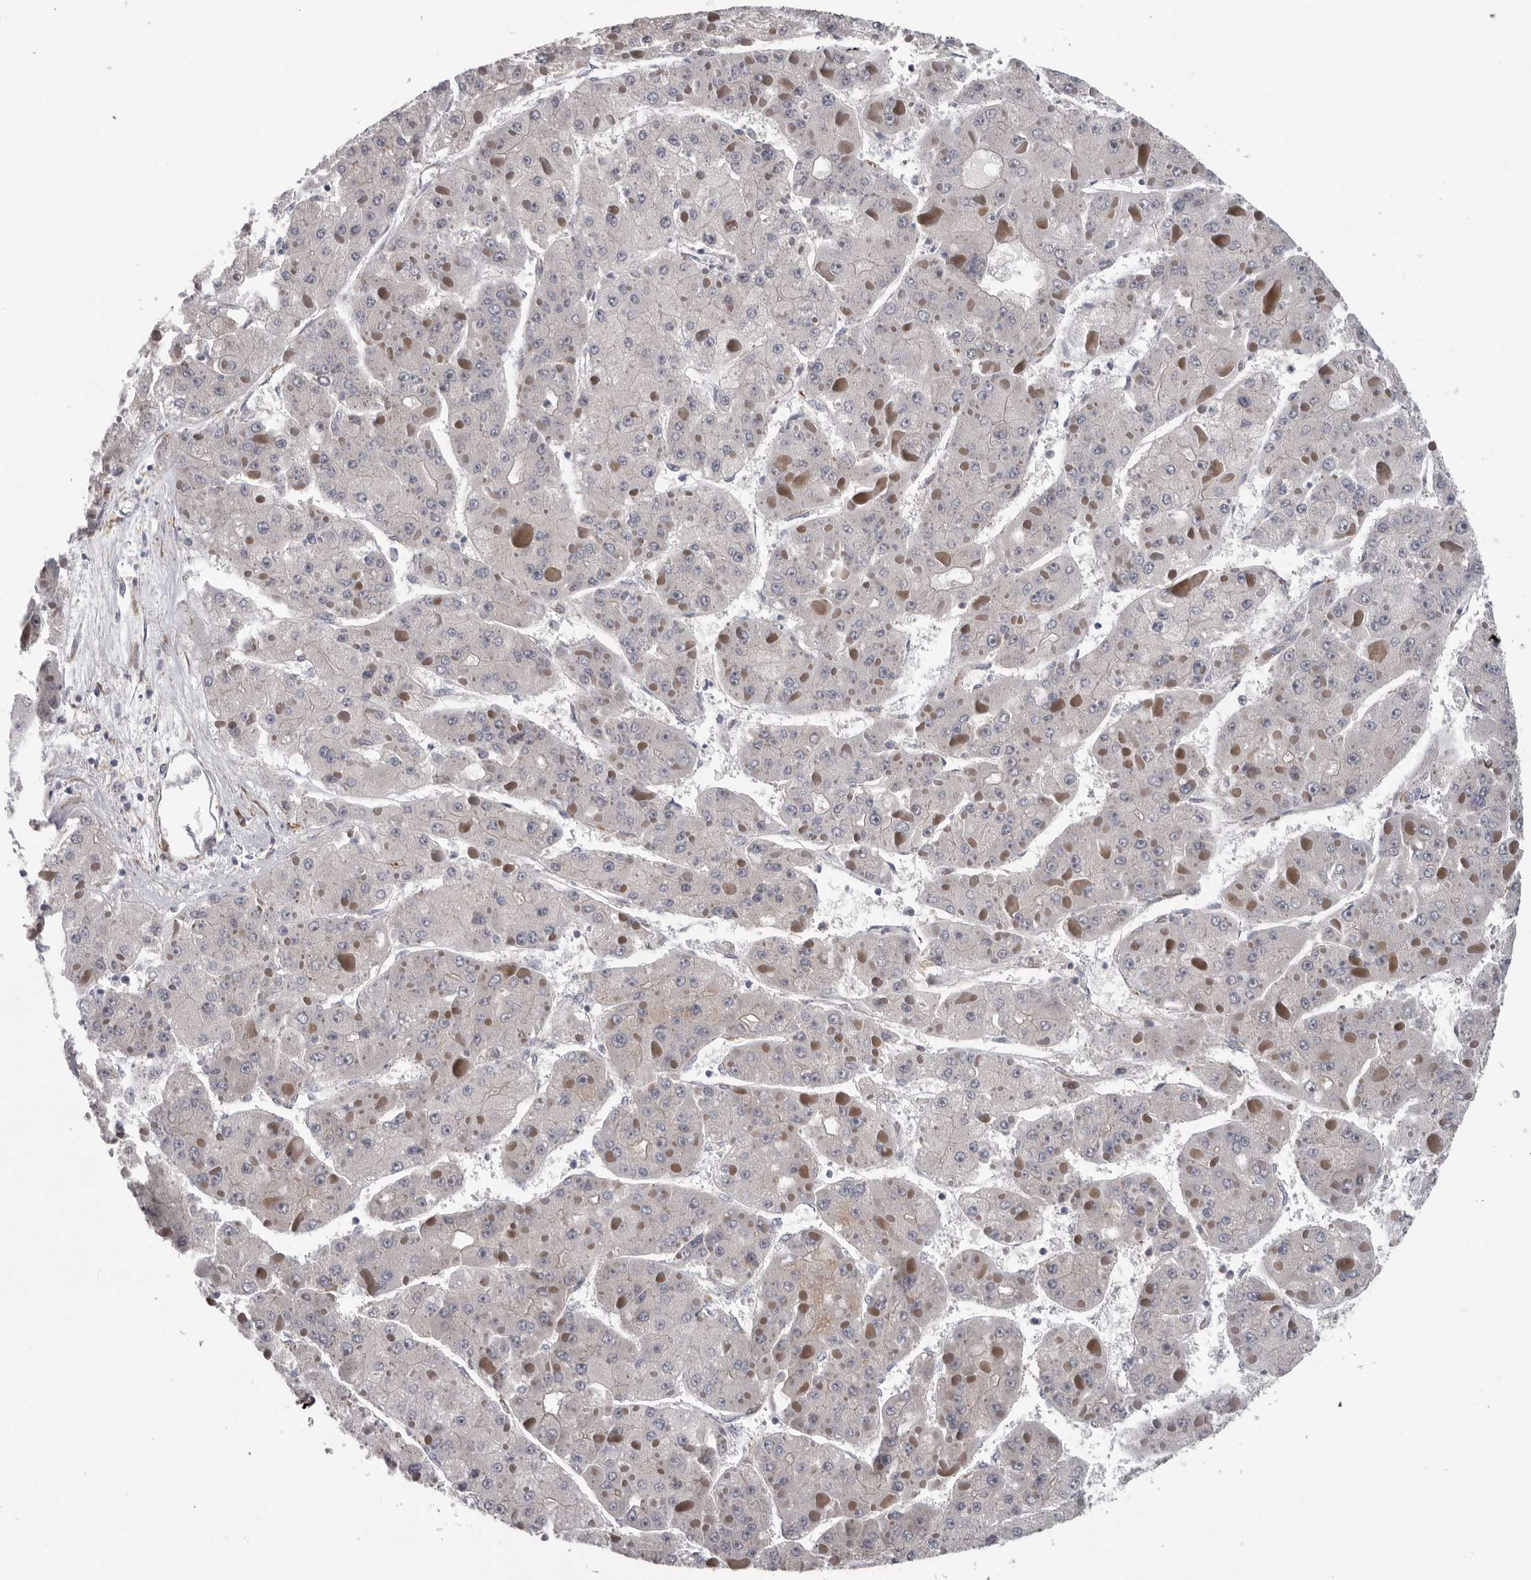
{"staining": {"intensity": "negative", "quantity": "none", "location": "none"}, "tissue": "liver cancer", "cell_type": "Tumor cells", "image_type": "cancer", "snomed": [{"axis": "morphology", "description": "Carcinoma, Hepatocellular, NOS"}, {"axis": "topography", "description": "Liver"}], "caption": "Tumor cells show no significant protein staining in hepatocellular carcinoma (liver). (DAB immunohistochemistry (IHC) visualized using brightfield microscopy, high magnification).", "gene": "ATXN3L", "patient": {"sex": "female", "age": 73}}